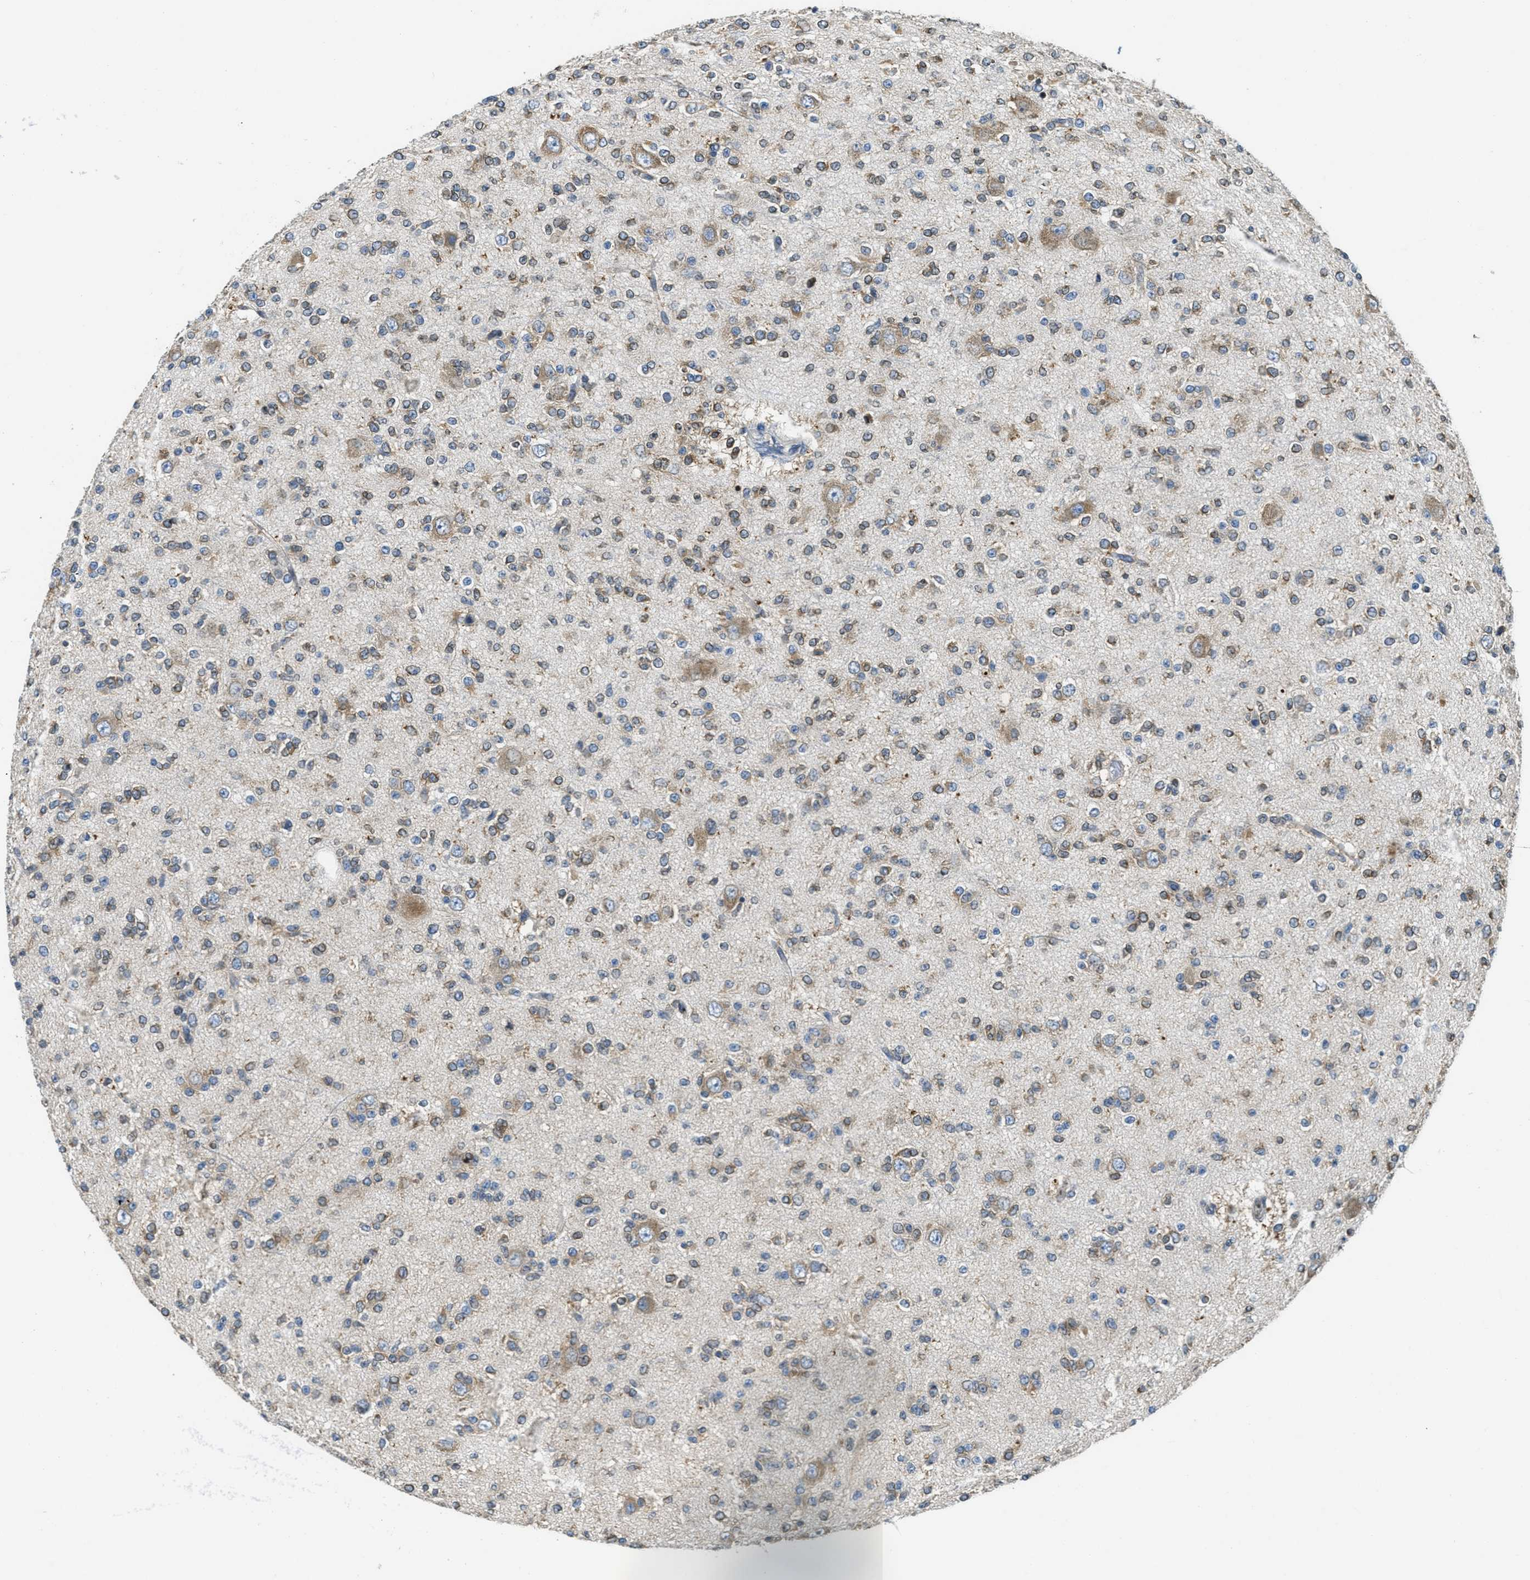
{"staining": {"intensity": "moderate", "quantity": "25%-75%", "location": "cytoplasmic/membranous"}, "tissue": "glioma", "cell_type": "Tumor cells", "image_type": "cancer", "snomed": [{"axis": "morphology", "description": "Glioma, malignant, Low grade"}, {"axis": "topography", "description": "Brain"}], "caption": "Immunohistochemistry (IHC) of malignant glioma (low-grade) reveals medium levels of moderate cytoplasmic/membranous positivity in about 25%-75% of tumor cells. The staining was performed using DAB, with brown indicating positive protein expression. Nuclei are stained blue with hematoxylin.", "gene": "MPDU1", "patient": {"sex": "male", "age": 38}}